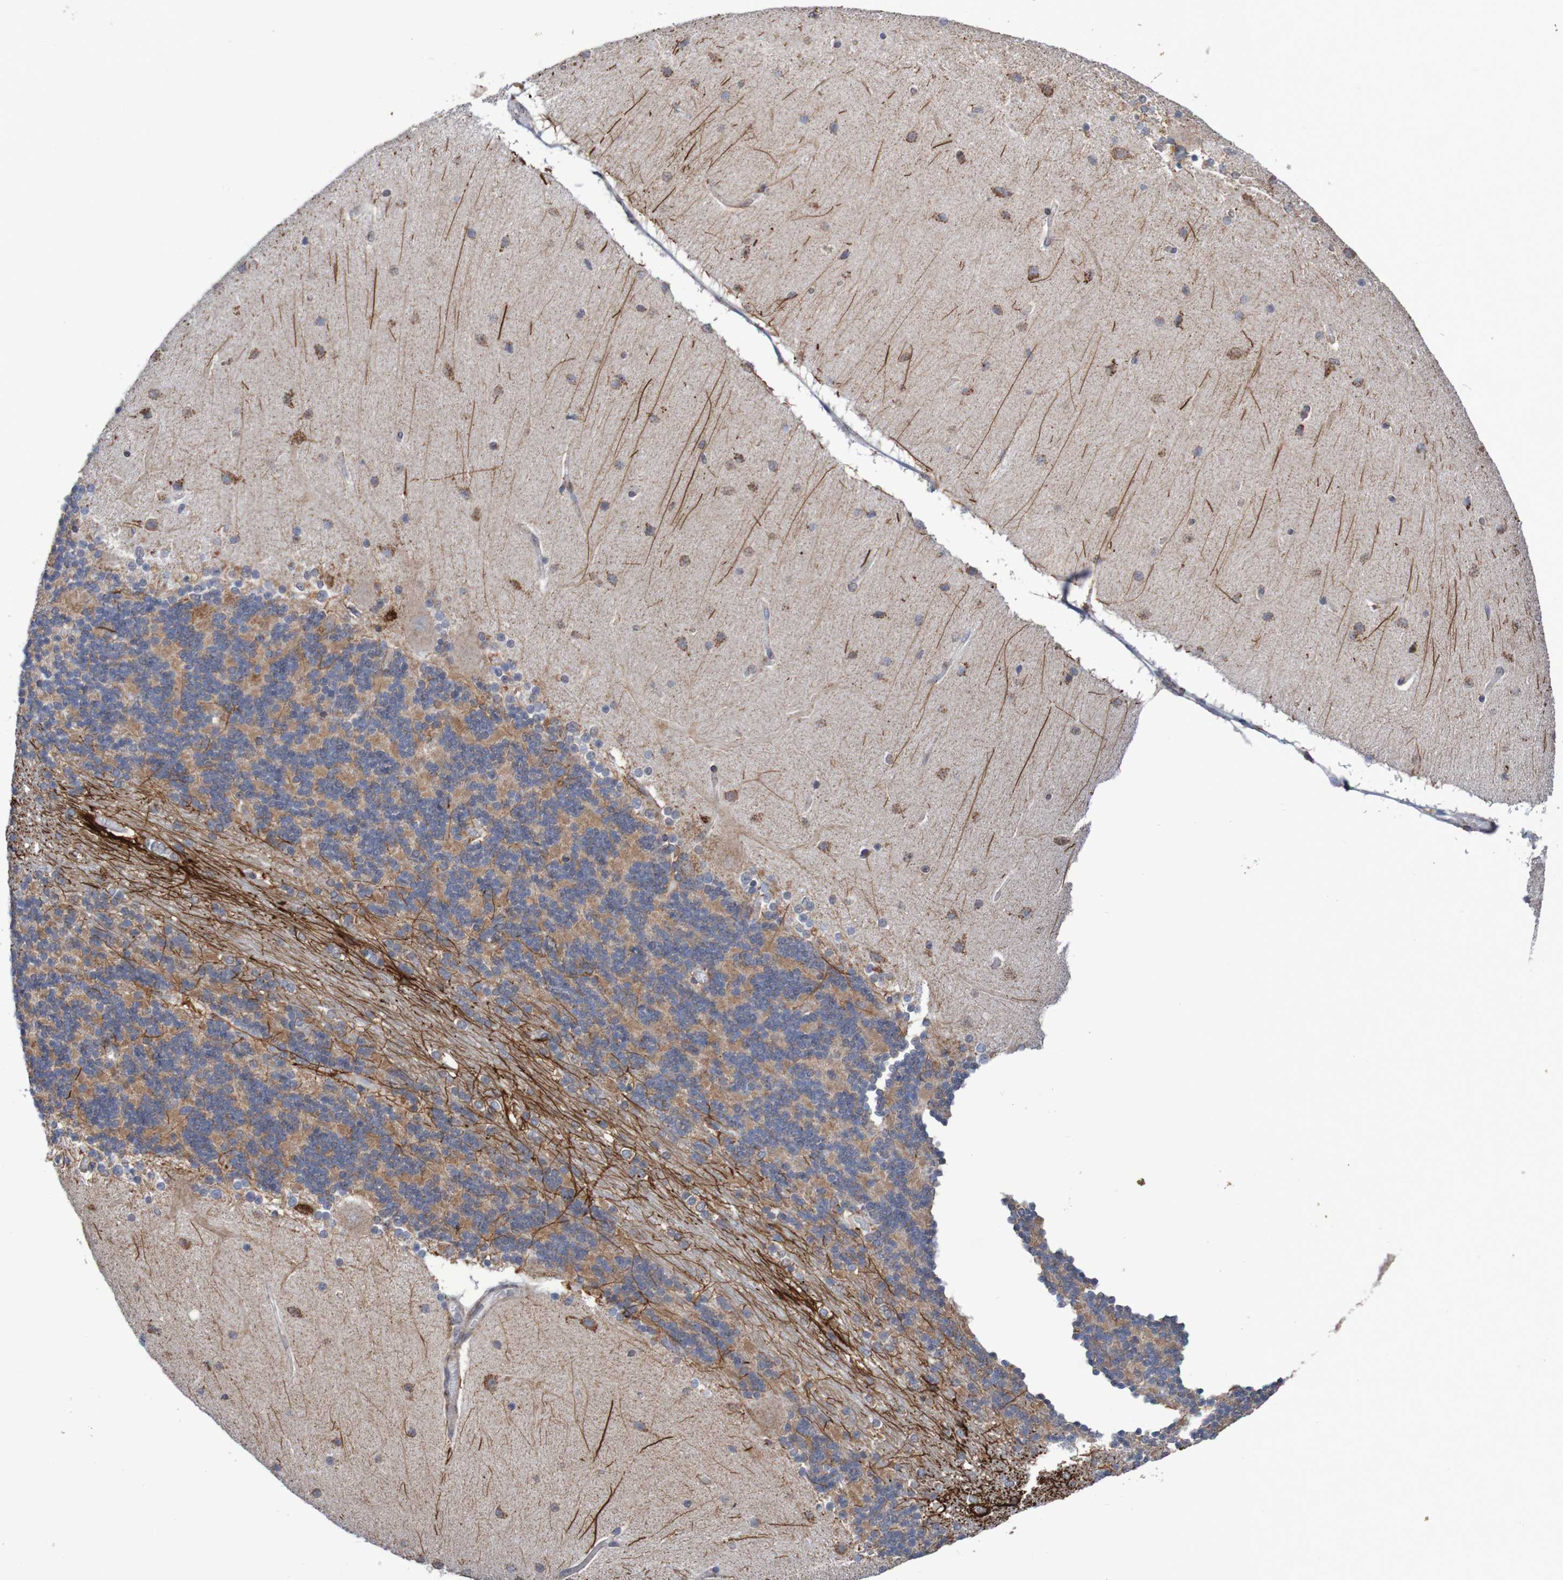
{"staining": {"intensity": "strong", "quantity": "<25%", "location": "cytoplasmic/membranous"}, "tissue": "cerebellum", "cell_type": "Cells in granular layer", "image_type": "normal", "snomed": [{"axis": "morphology", "description": "Normal tissue, NOS"}, {"axis": "topography", "description": "Cerebellum"}], "caption": "Immunohistochemical staining of normal human cerebellum shows strong cytoplasmic/membranous protein expression in about <25% of cells in granular layer. The staining is performed using DAB brown chromogen to label protein expression. The nuclei are counter-stained blue using hematoxylin.", "gene": "DVL1", "patient": {"sex": "female", "age": 54}}